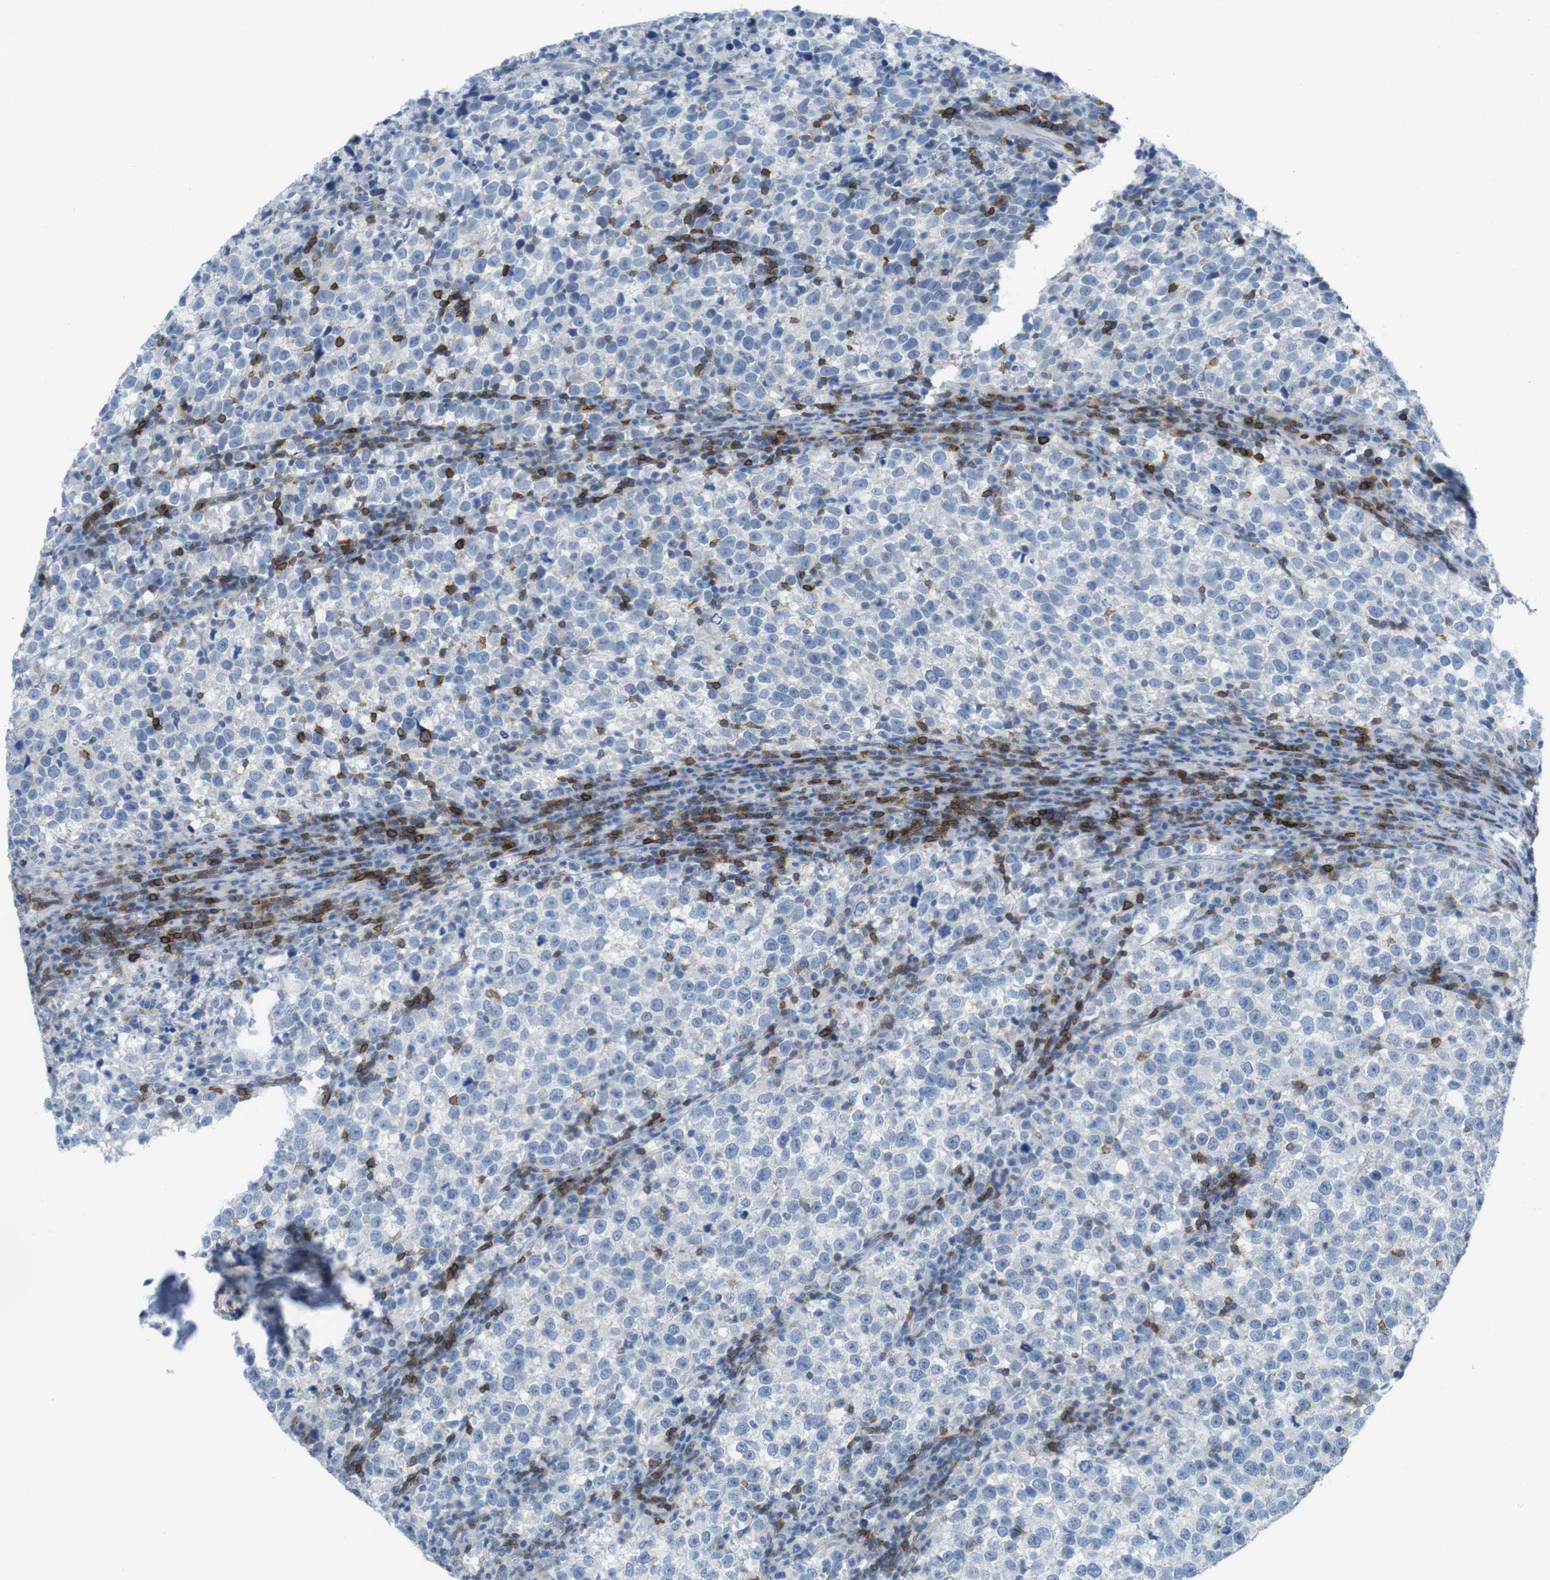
{"staining": {"intensity": "negative", "quantity": "none", "location": "none"}, "tissue": "testis cancer", "cell_type": "Tumor cells", "image_type": "cancer", "snomed": [{"axis": "morphology", "description": "Normal tissue, NOS"}, {"axis": "morphology", "description": "Seminoma, NOS"}, {"axis": "topography", "description": "Testis"}], "caption": "This is a micrograph of IHC staining of testis seminoma, which shows no positivity in tumor cells.", "gene": "CD5", "patient": {"sex": "male", "age": 43}}